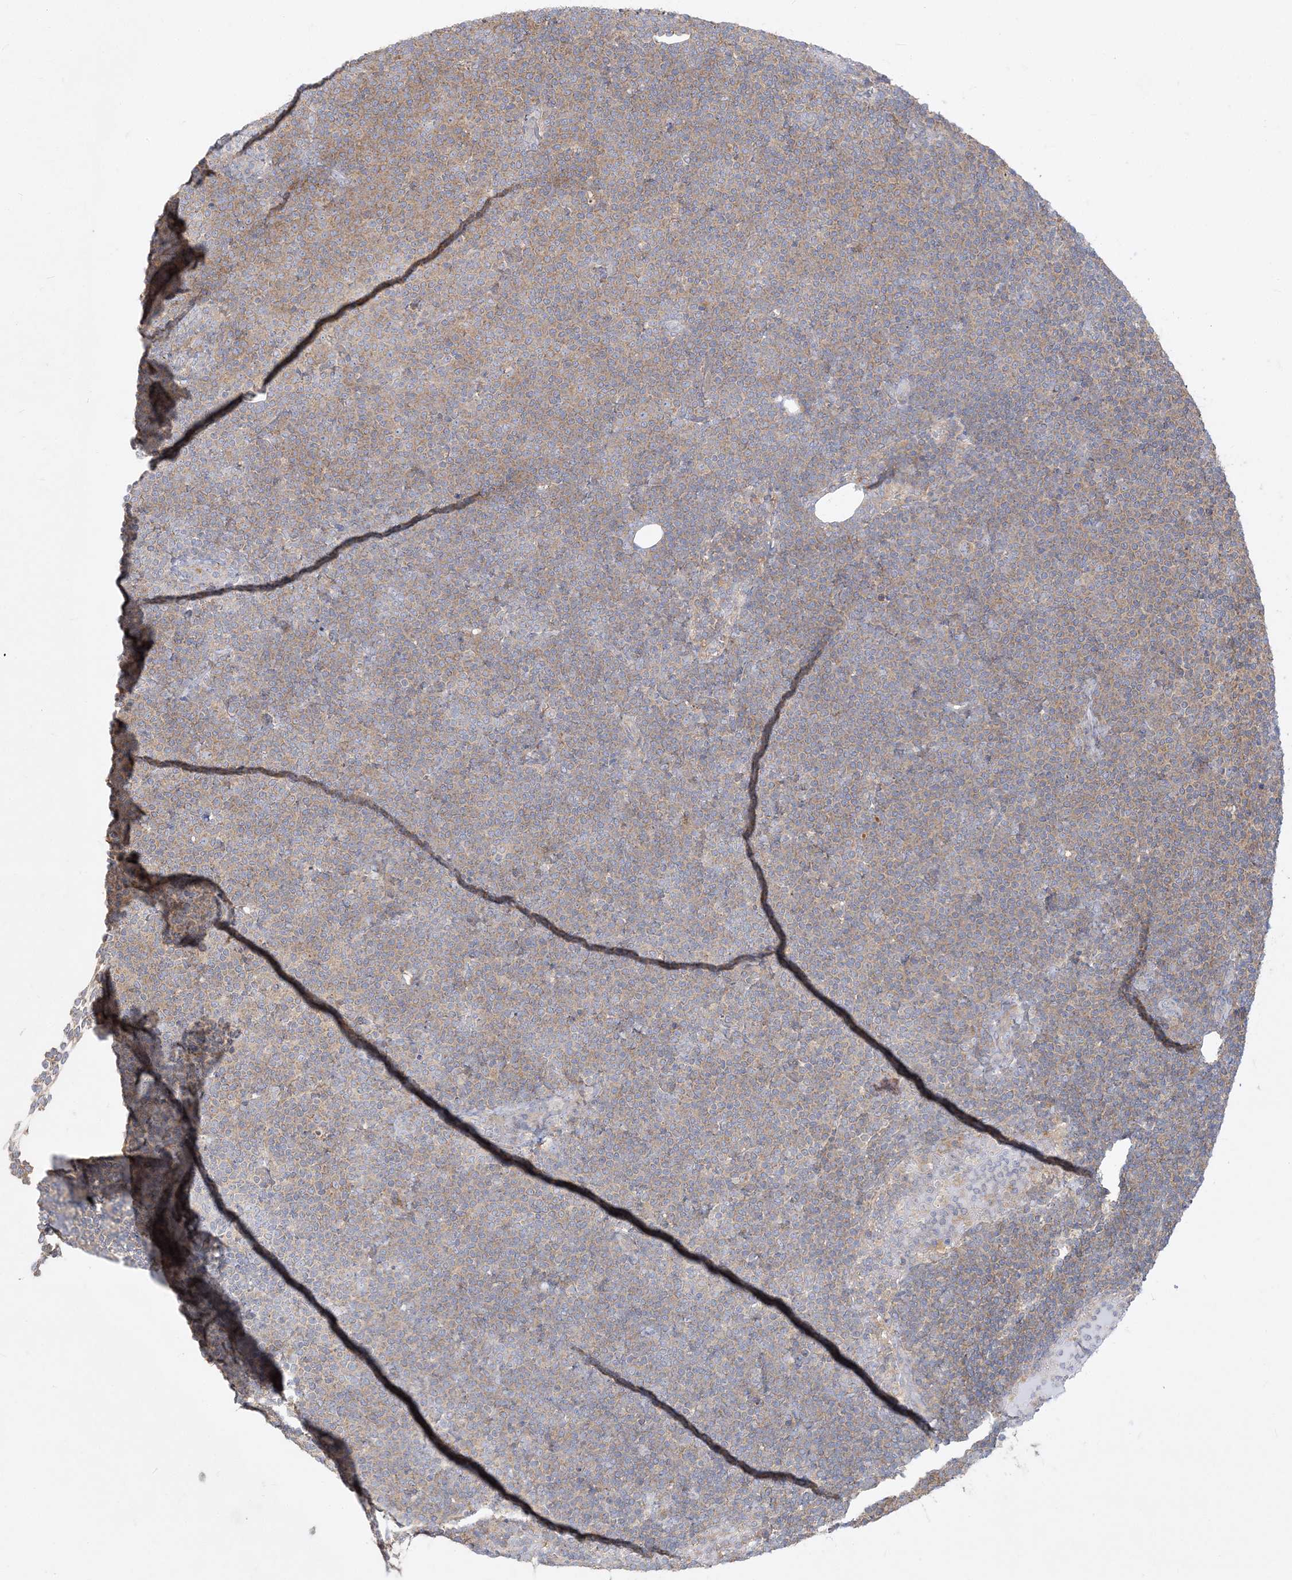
{"staining": {"intensity": "moderate", "quantity": "25%-75%", "location": "cytoplasmic/membranous"}, "tissue": "lymphoma", "cell_type": "Tumor cells", "image_type": "cancer", "snomed": [{"axis": "morphology", "description": "Malignant lymphoma, non-Hodgkin's type, Low grade"}, {"axis": "topography", "description": "Lymph node"}], "caption": "Tumor cells display medium levels of moderate cytoplasmic/membranous staining in approximately 25%-75% of cells in human malignant lymphoma, non-Hodgkin's type (low-grade).", "gene": "ZC3H6", "patient": {"sex": "female", "age": 53}}